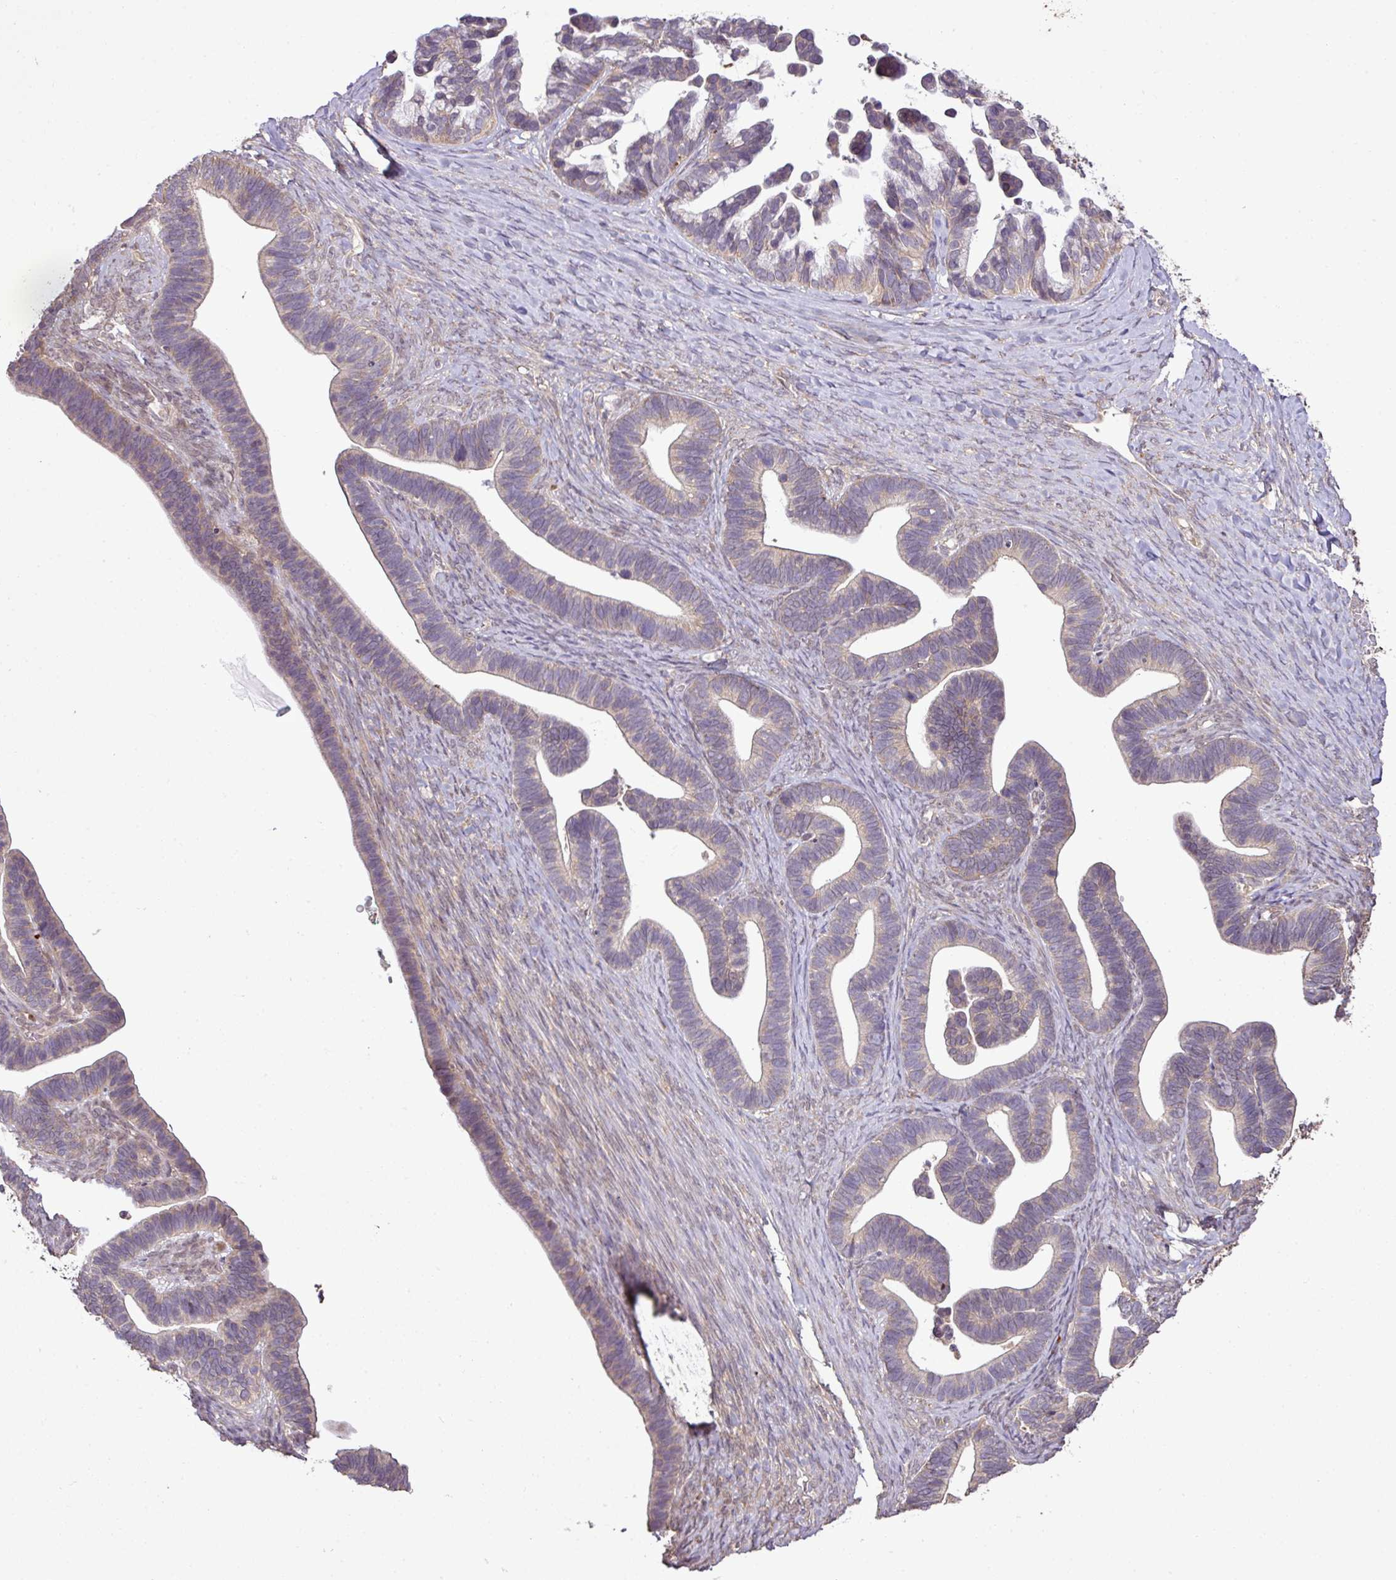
{"staining": {"intensity": "weak", "quantity": "<25%", "location": "cytoplasmic/membranous"}, "tissue": "ovarian cancer", "cell_type": "Tumor cells", "image_type": "cancer", "snomed": [{"axis": "morphology", "description": "Cystadenocarcinoma, serous, NOS"}, {"axis": "topography", "description": "Ovary"}], "caption": "Immunohistochemistry of ovarian serous cystadenocarcinoma exhibits no staining in tumor cells.", "gene": "DNAAF4", "patient": {"sex": "female", "age": 56}}